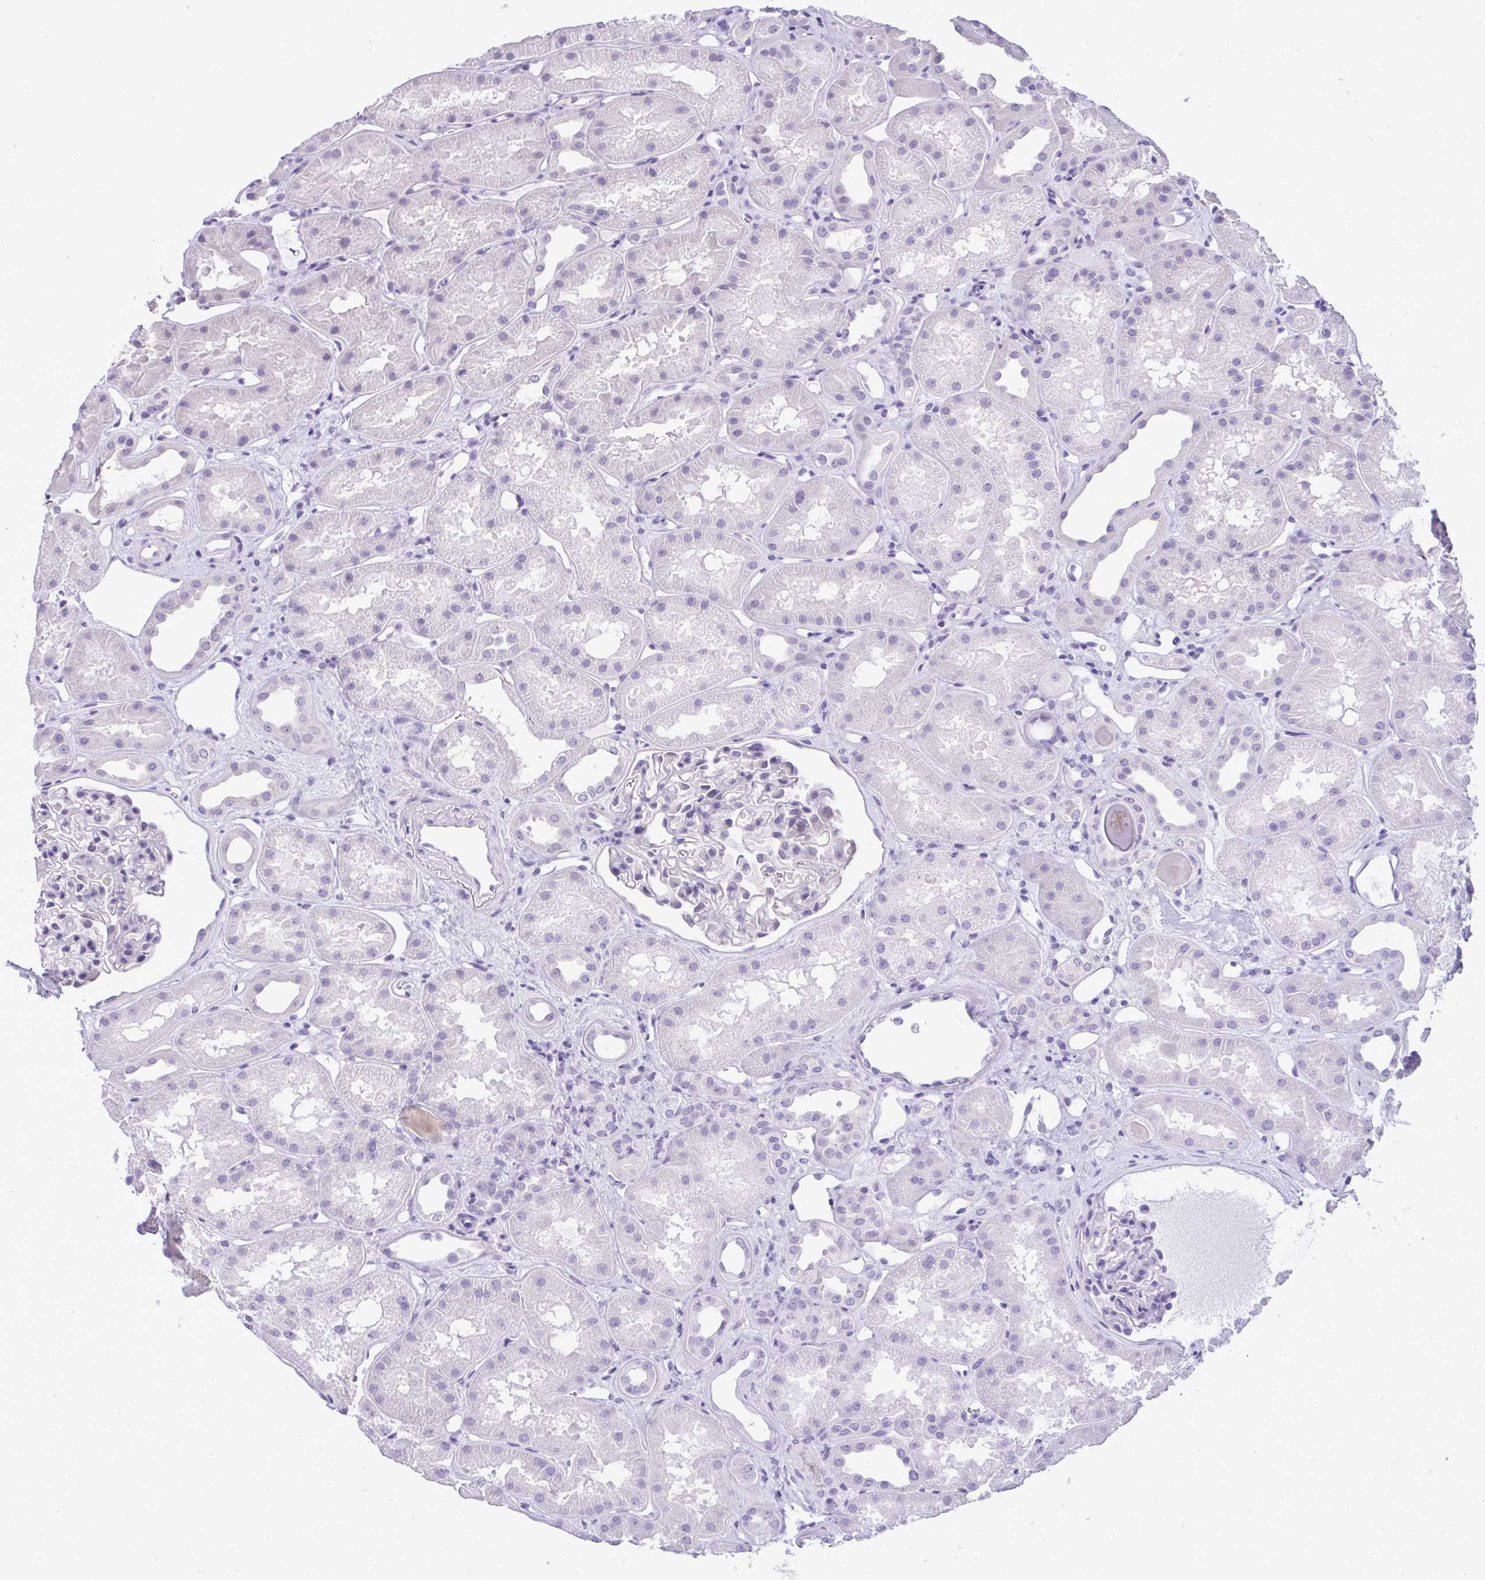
{"staining": {"intensity": "negative", "quantity": "none", "location": "none"}, "tissue": "kidney", "cell_type": "Cells in glomeruli", "image_type": "normal", "snomed": [{"axis": "morphology", "description": "Normal tissue, NOS"}, {"axis": "topography", "description": "Kidney"}], "caption": "DAB (3,3'-diaminobenzidine) immunohistochemical staining of benign kidney demonstrates no significant staining in cells in glomeruli.", "gene": "PRM2", "patient": {"sex": "male", "age": 61}}